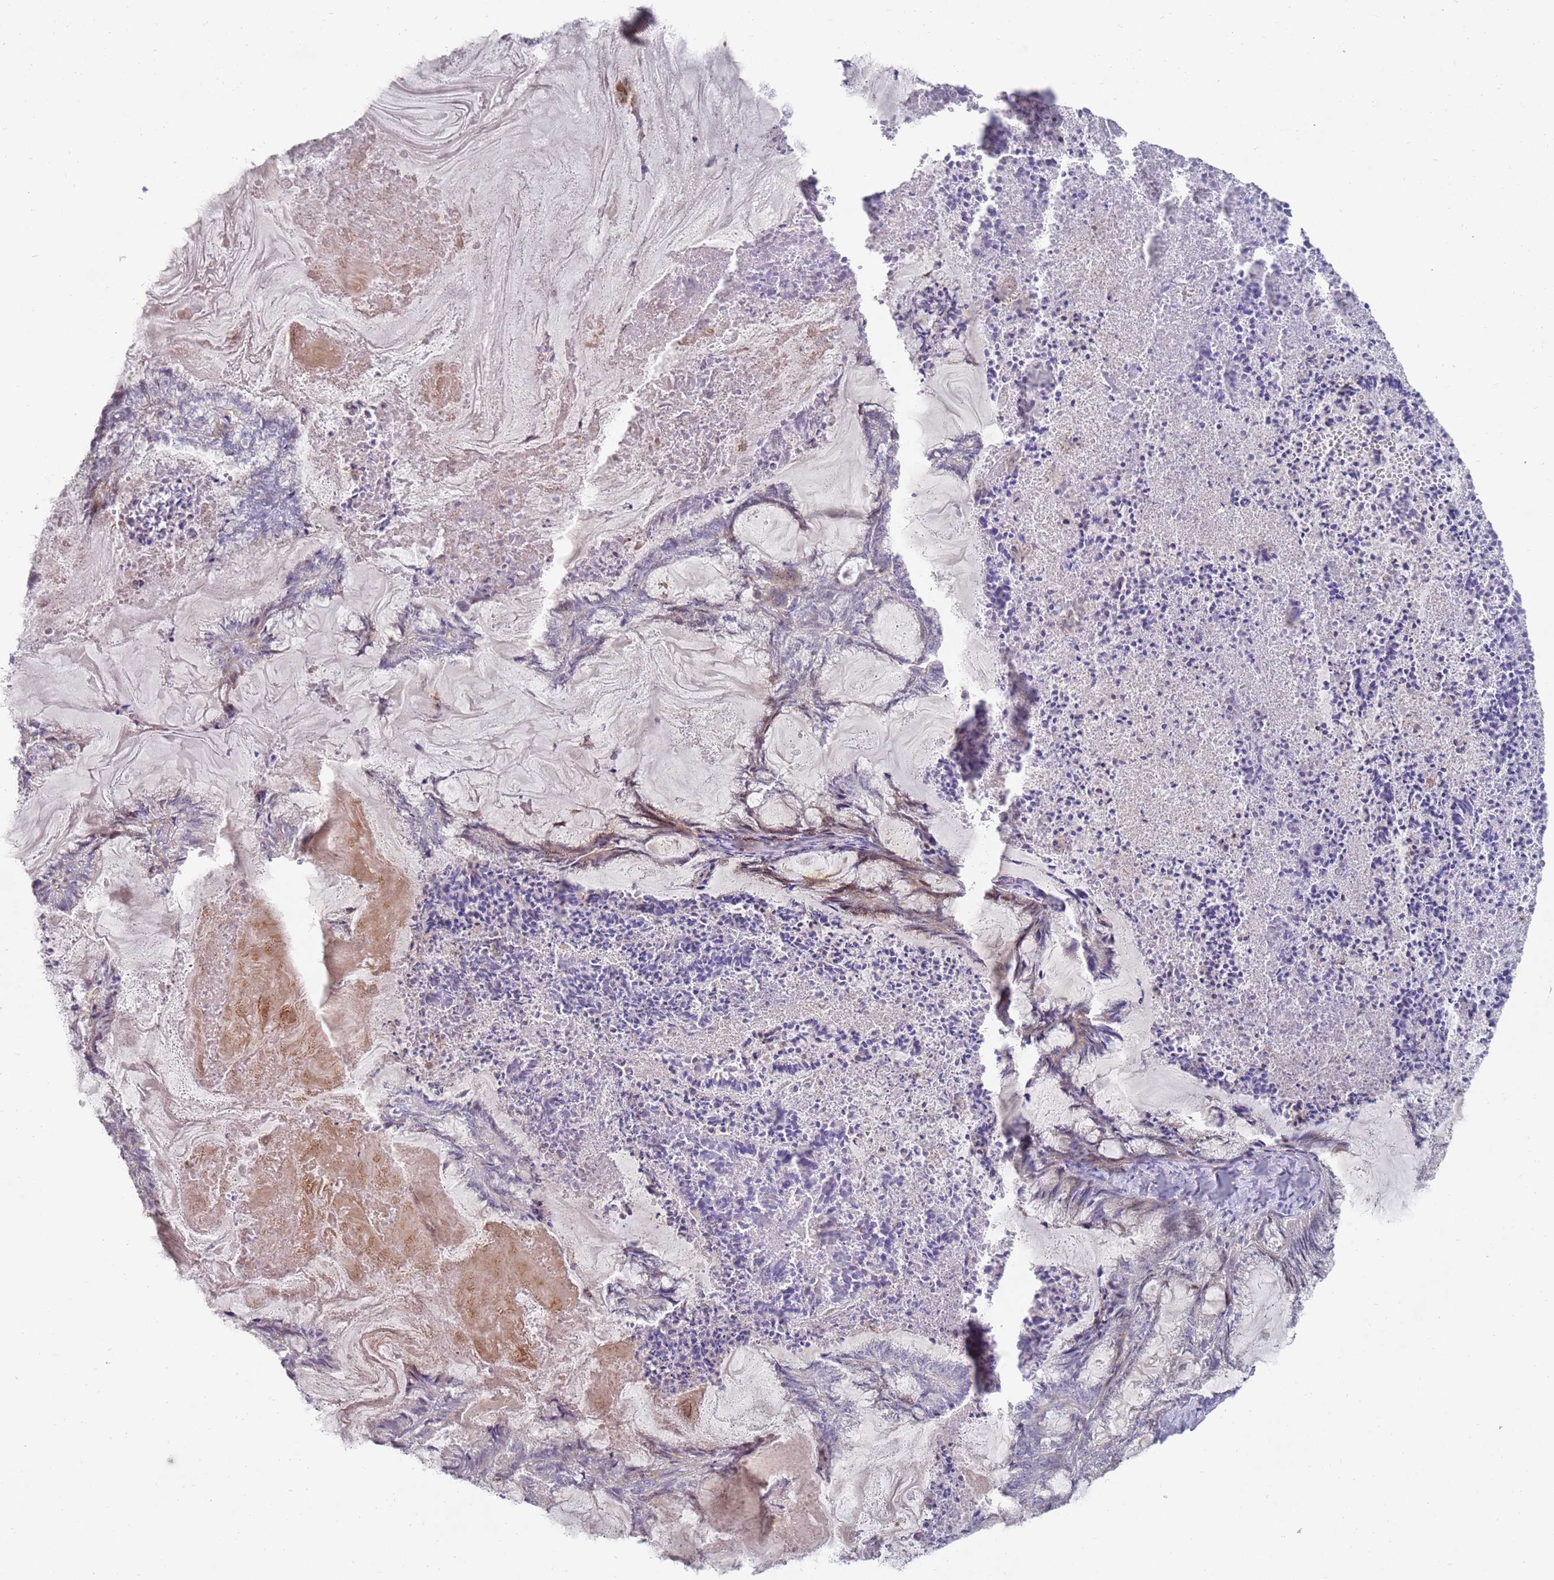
{"staining": {"intensity": "moderate", "quantity": "<25%", "location": "cytoplasmic/membranous,nuclear"}, "tissue": "endometrial cancer", "cell_type": "Tumor cells", "image_type": "cancer", "snomed": [{"axis": "morphology", "description": "Adenocarcinoma, NOS"}, {"axis": "topography", "description": "Endometrium"}], "caption": "Tumor cells demonstrate low levels of moderate cytoplasmic/membranous and nuclear staining in approximately <25% of cells in human endometrial adenocarcinoma.", "gene": "LACC1", "patient": {"sex": "female", "age": 86}}